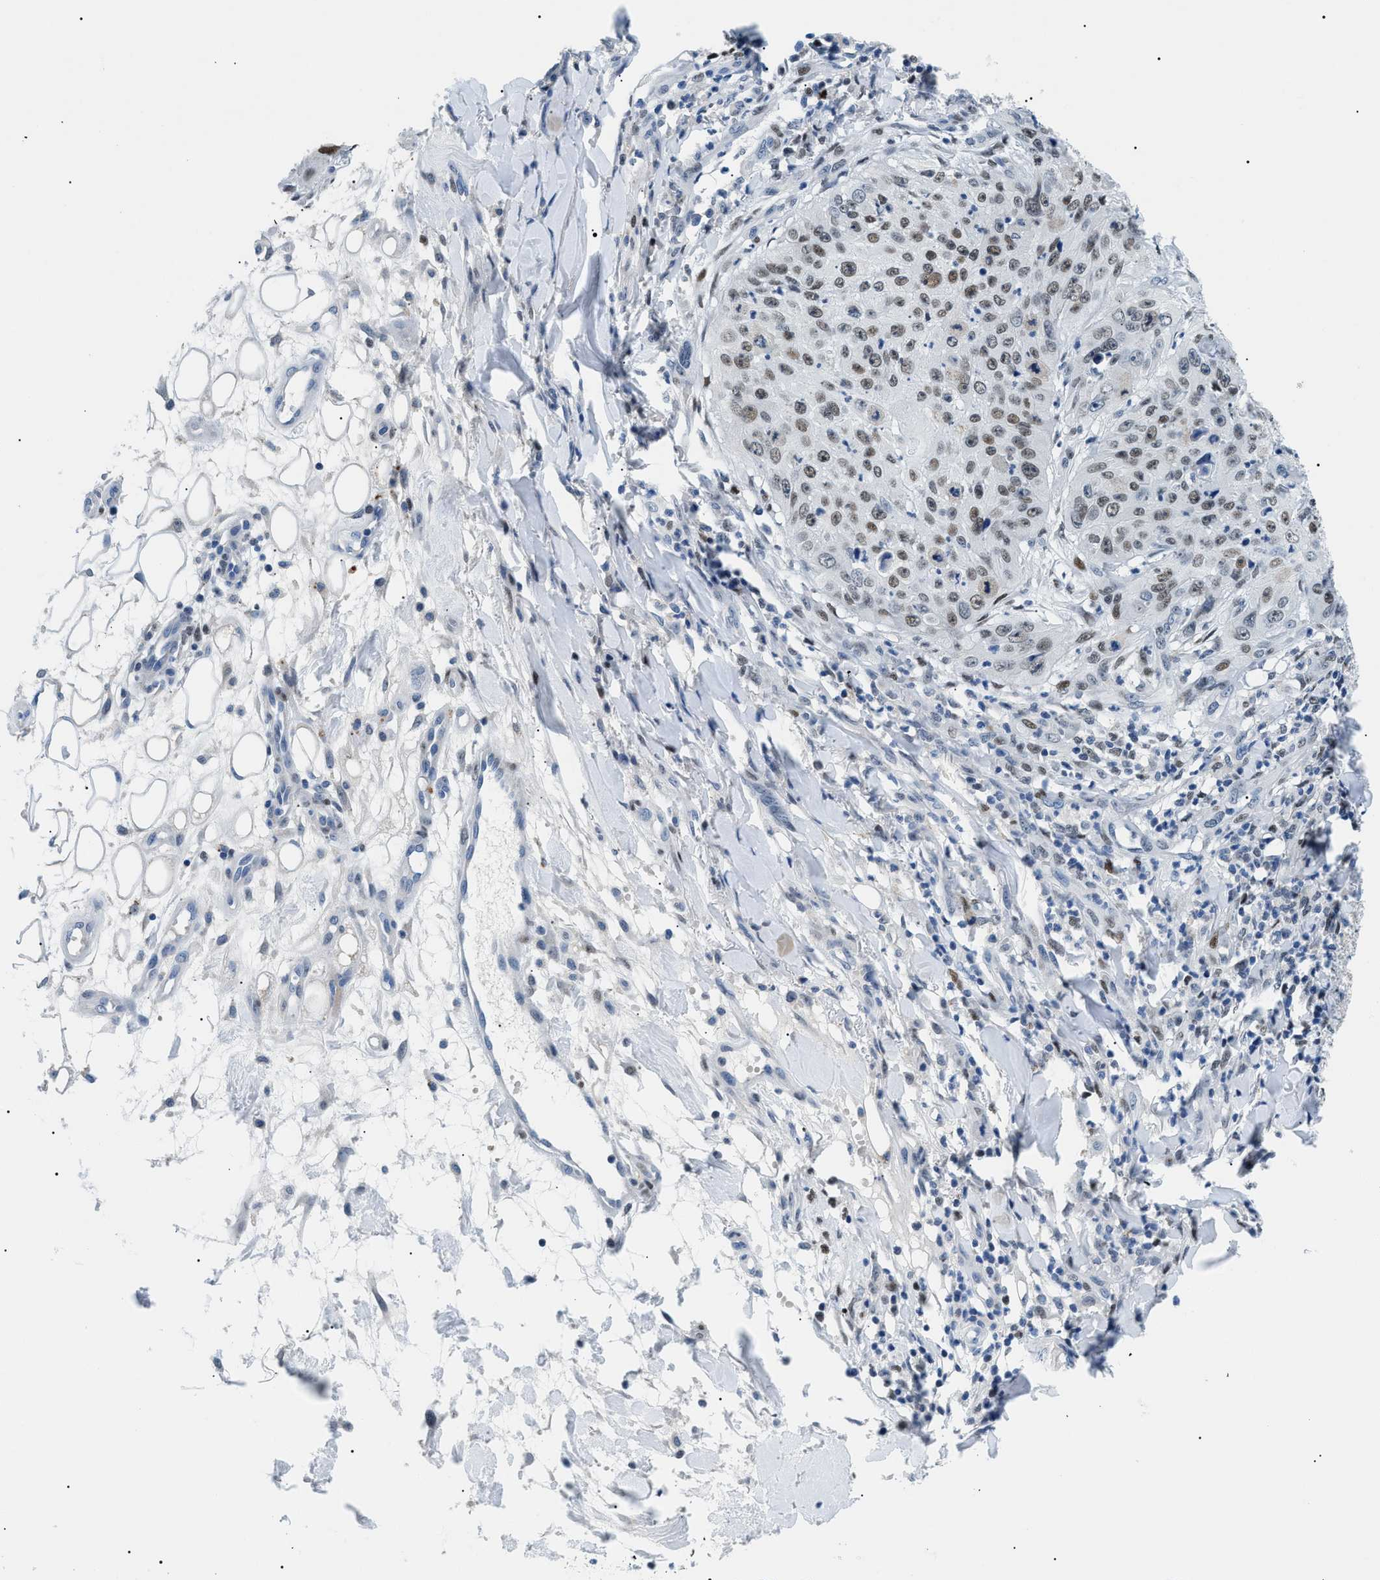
{"staining": {"intensity": "moderate", "quantity": ">75%", "location": "nuclear"}, "tissue": "skin cancer", "cell_type": "Tumor cells", "image_type": "cancer", "snomed": [{"axis": "morphology", "description": "Squamous cell carcinoma, NOS"}, {"axis": "topography", "description": "Skin"}], "caption": "This micrograph displays skin cancer (squamous cell carcinoma) stained with IHC to label a protein in brown. The nuclear of tumor cells show moderate positivity for the protein. Nuclei are counter-stained blue.", "gene": "SMARCC1", "patient": {"sex": "female", "age": 80}}